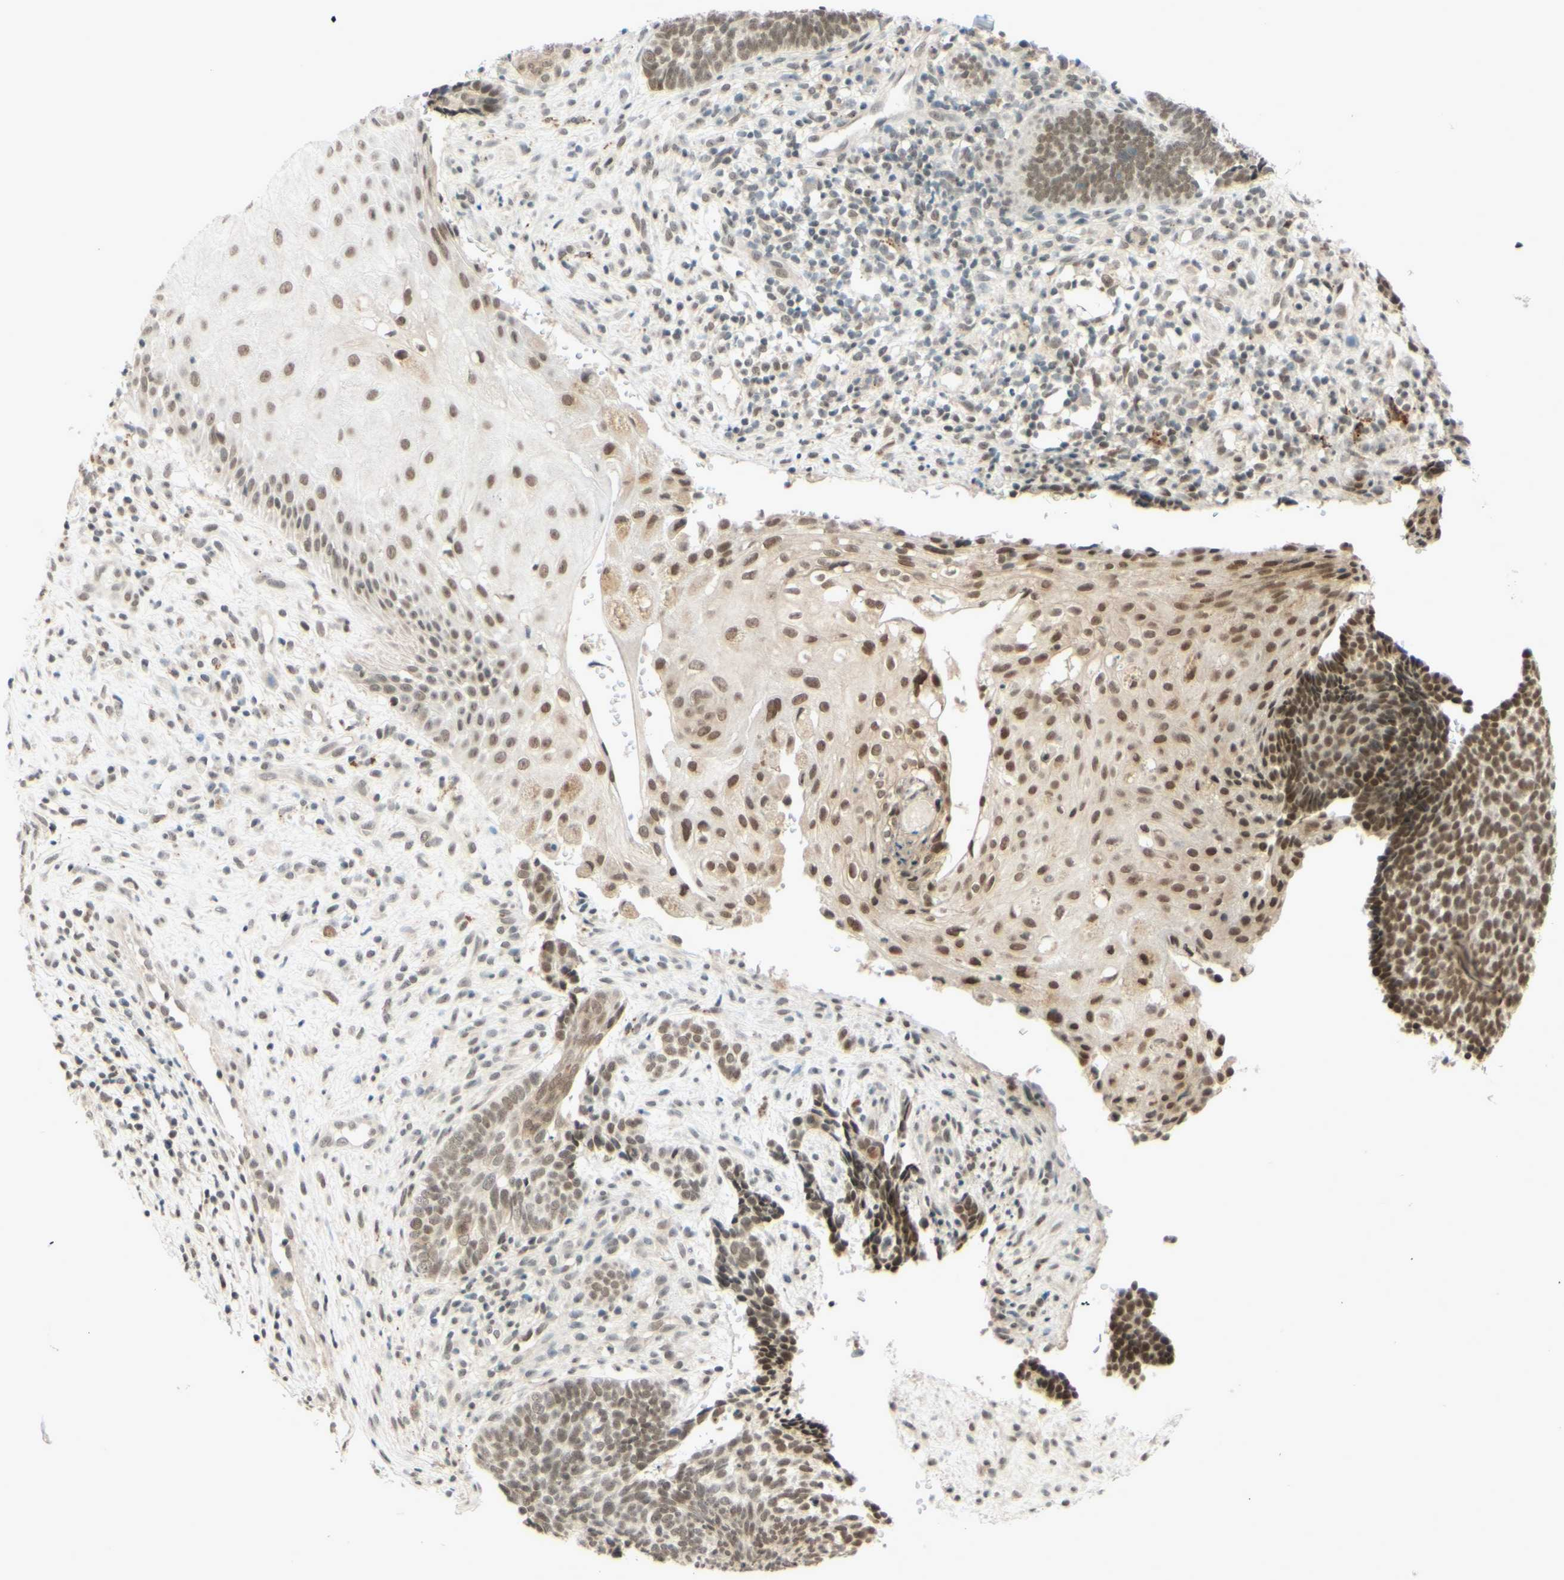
{"staining": {"intensity": "moderate", "quantity": ">75%", "location": "nuclear"}, "tissue": "skin cancer", "cell_type": "Tumor cells", "image_type": "cancer", "snomed": [{"axis": "morphology", "description": "Basal cell carcinoma"}, {"axis": "topography", "description": "Skin"}], "caption": "An IHC image of tumor tissue is shown. Protein staining in brown labels moderate nuclear positivity in skin cancer within tumor cells.", "gene": "SMARCB1", "patient": {"sex": "male", "age": 84}}